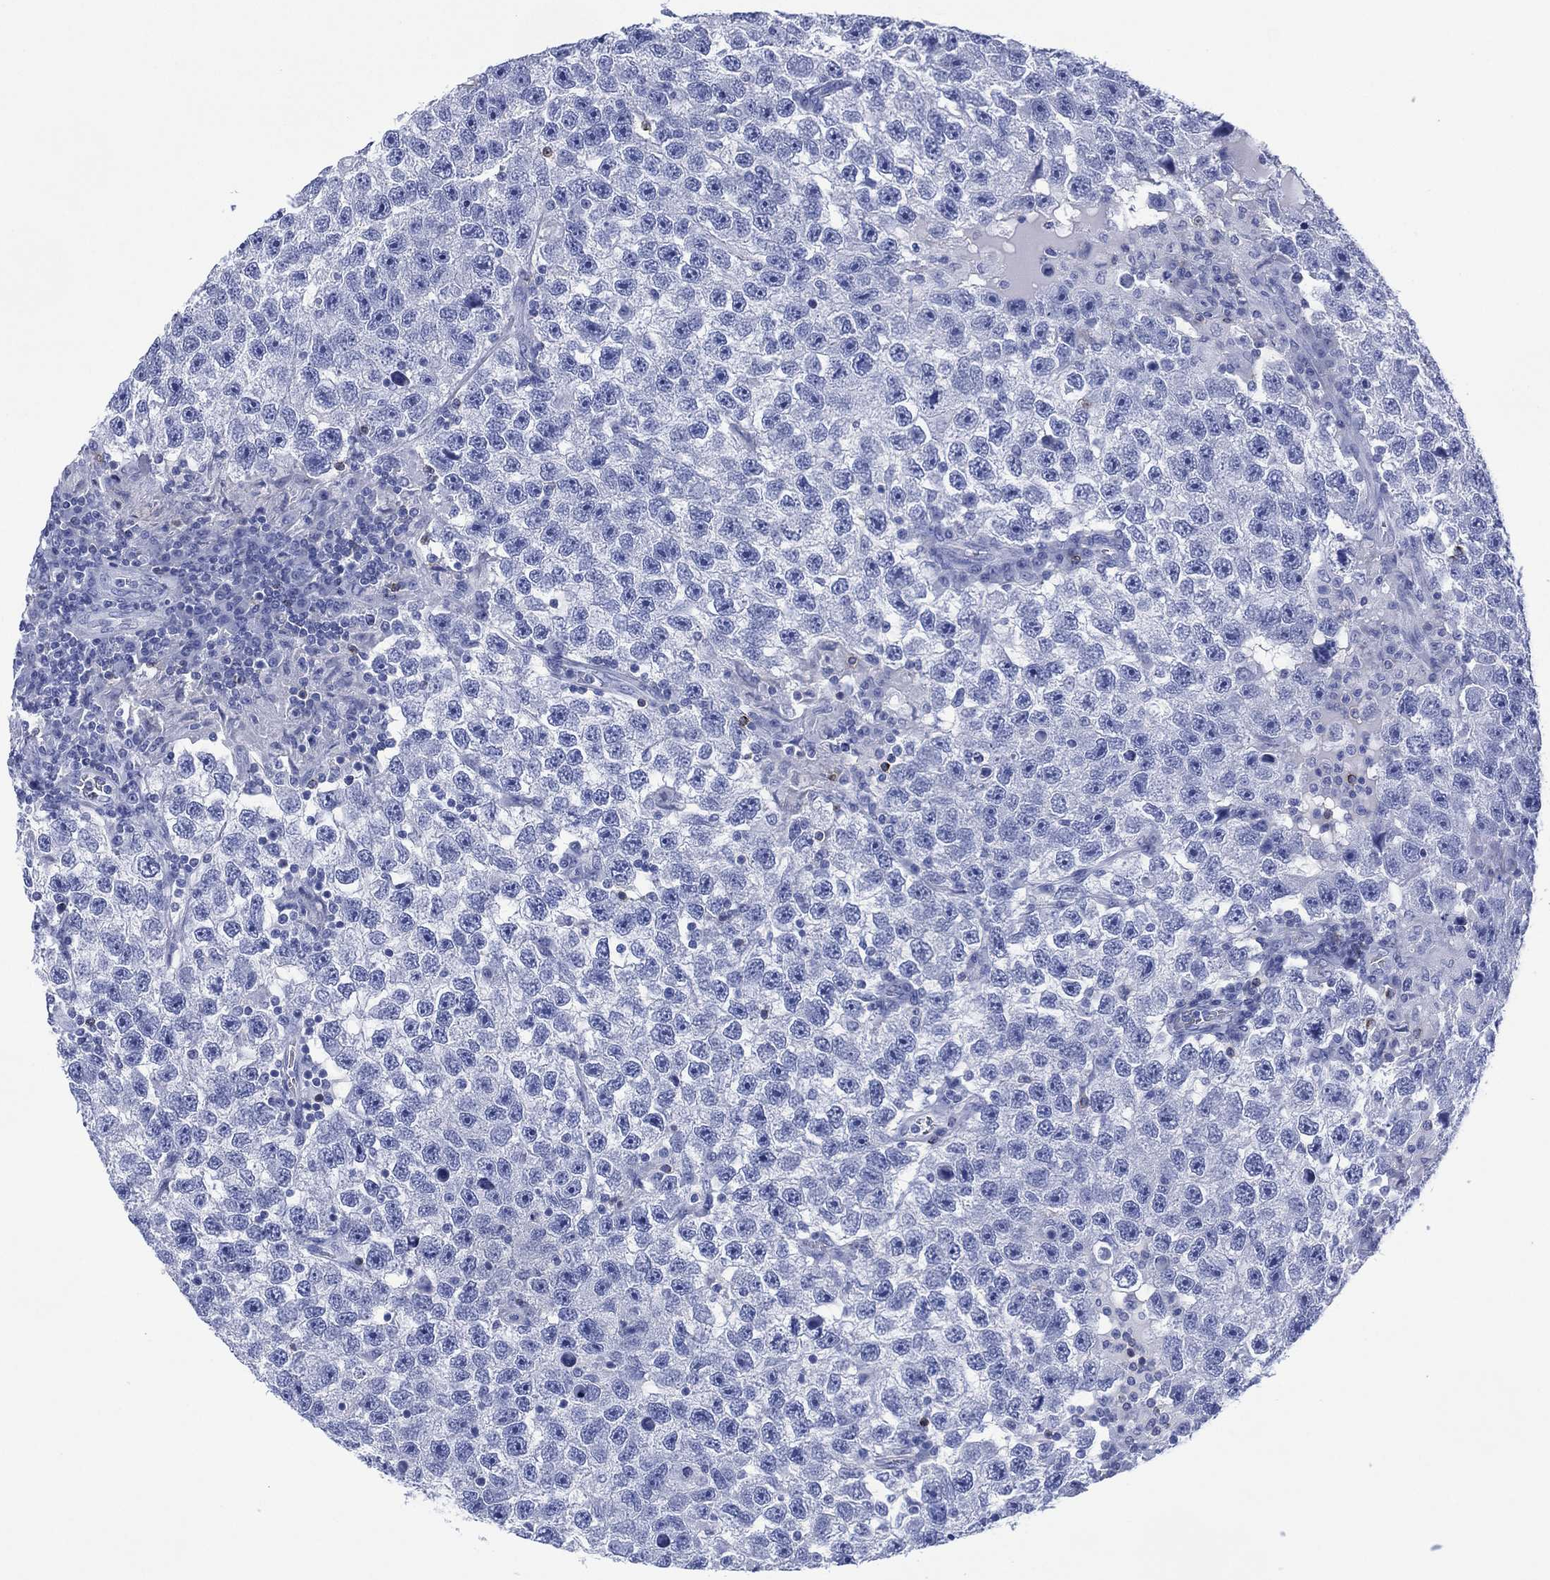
{"staining": {"intensity": "negative", "quantity": "none", "location": "none"}, "tissue": "testis cancer", "cell_type": "Tumor cells", "image_type": "cancer", "snomed": [{"axis": "morphology", "description": "Seminoma, NOS"}, {"axis": "topography", "description": "Testis"}], "caption": "Immunohistochemistry photomicrograph of neoplastic tissue: human testis cancer (seminoma) stained with DAB (3,3'-diaminobenzidine) reveals no significant protein expression in tumor cells.", "gene": "DPP4", "patient": {"sex": "male", "age": 26}}